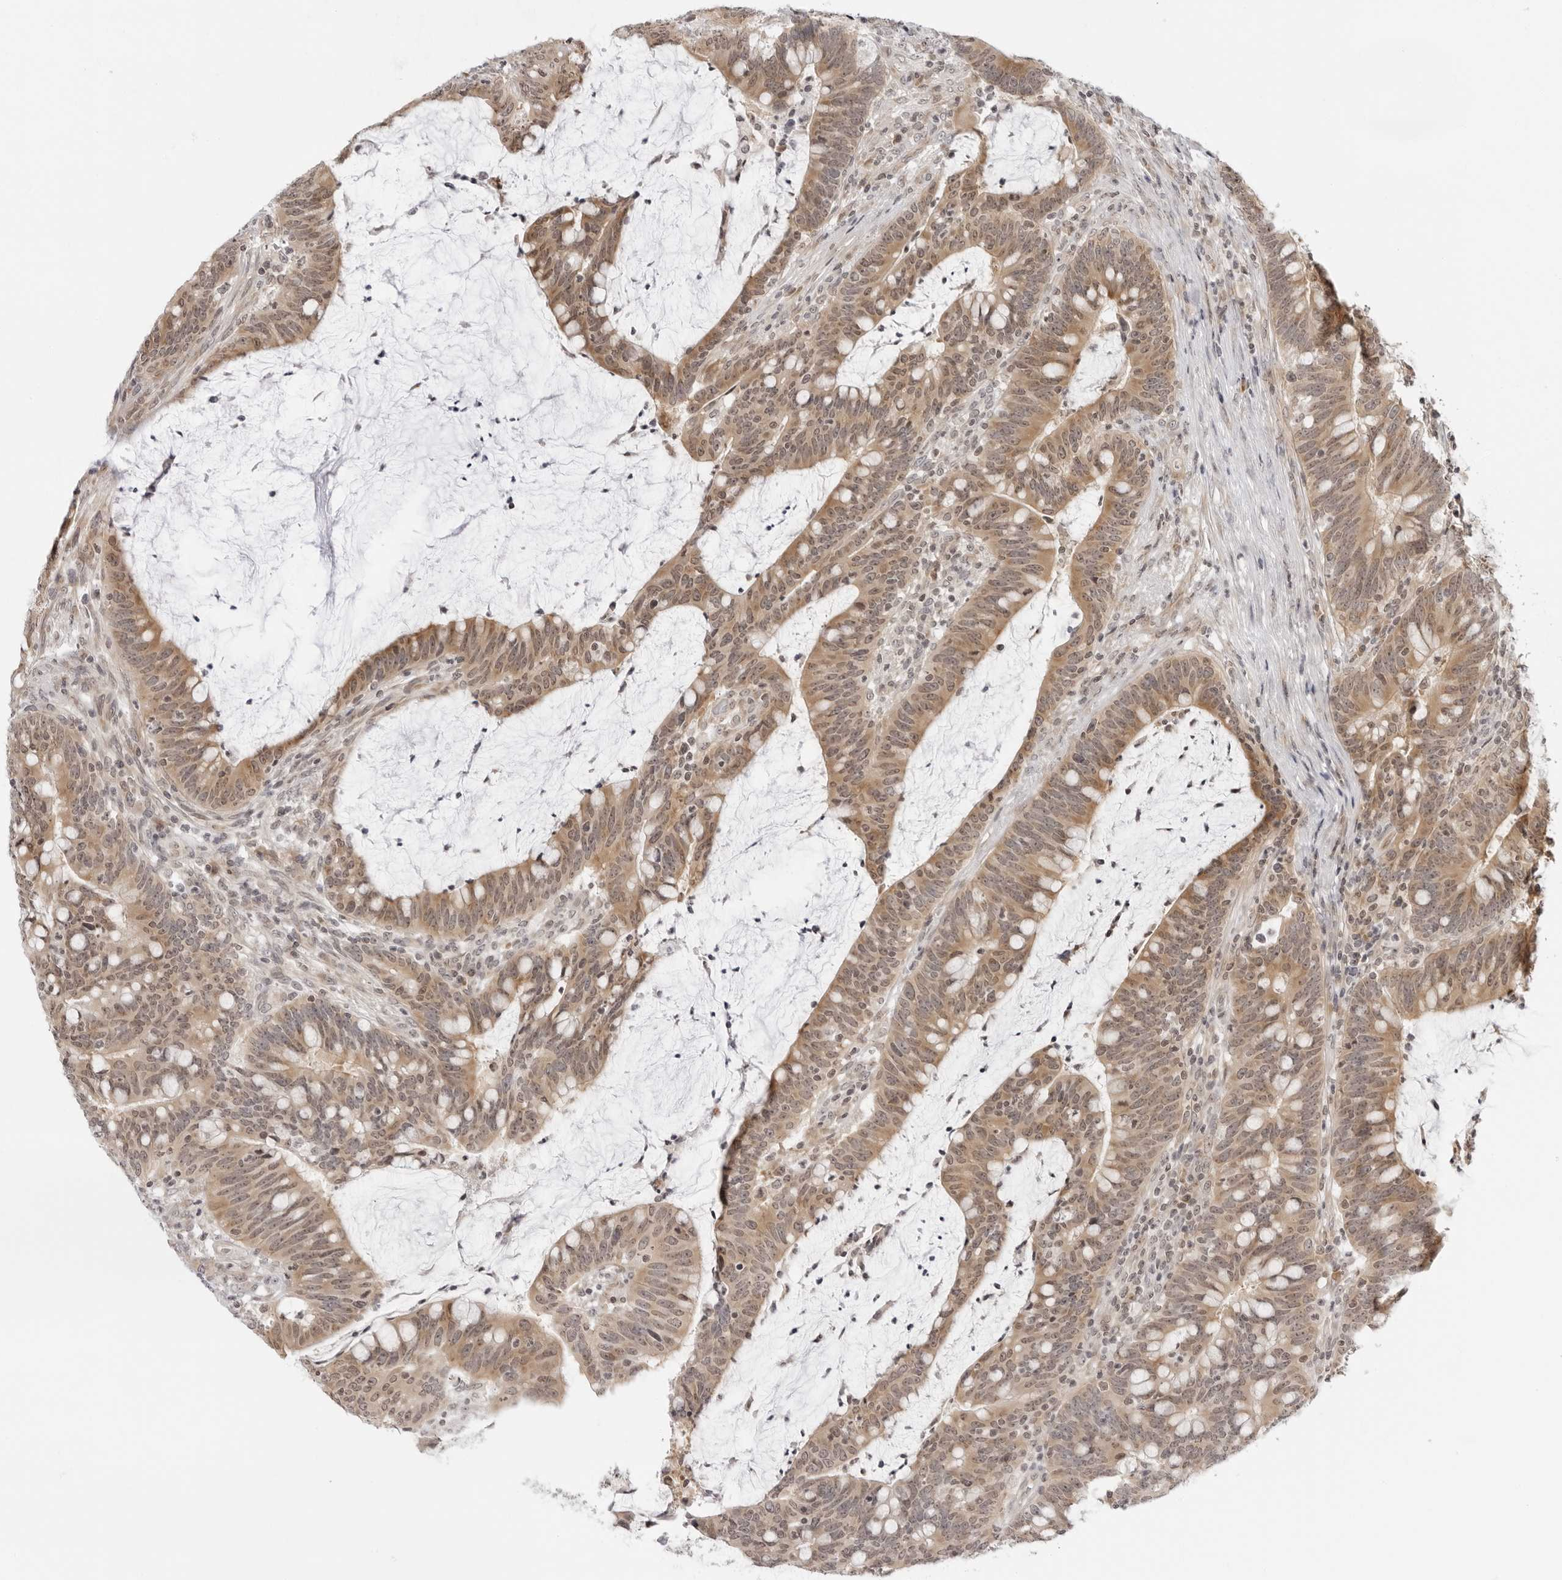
{"staining": {"intensity": "moderate", "quantity": ">75%", "location": "cytoplasmic/membranous,nuclear"}, "tissue": "colorectal cancer", "cell_type": "Tumor cells", "image_type": "cancer", "snomed": [{"axis": "morphology", "description": "Adenocarcinoma, NOS"}, {"axis": "topography", "description": "Colon"}], "caption": "Protein staining of colorectal cancer tissue reveals moderate cytoplasmic/membranous and nuclear positivity in approximately >75% of tumor cells.", "gene": "PRRC2C", "patient": {"sex": "female", "age": 66}}